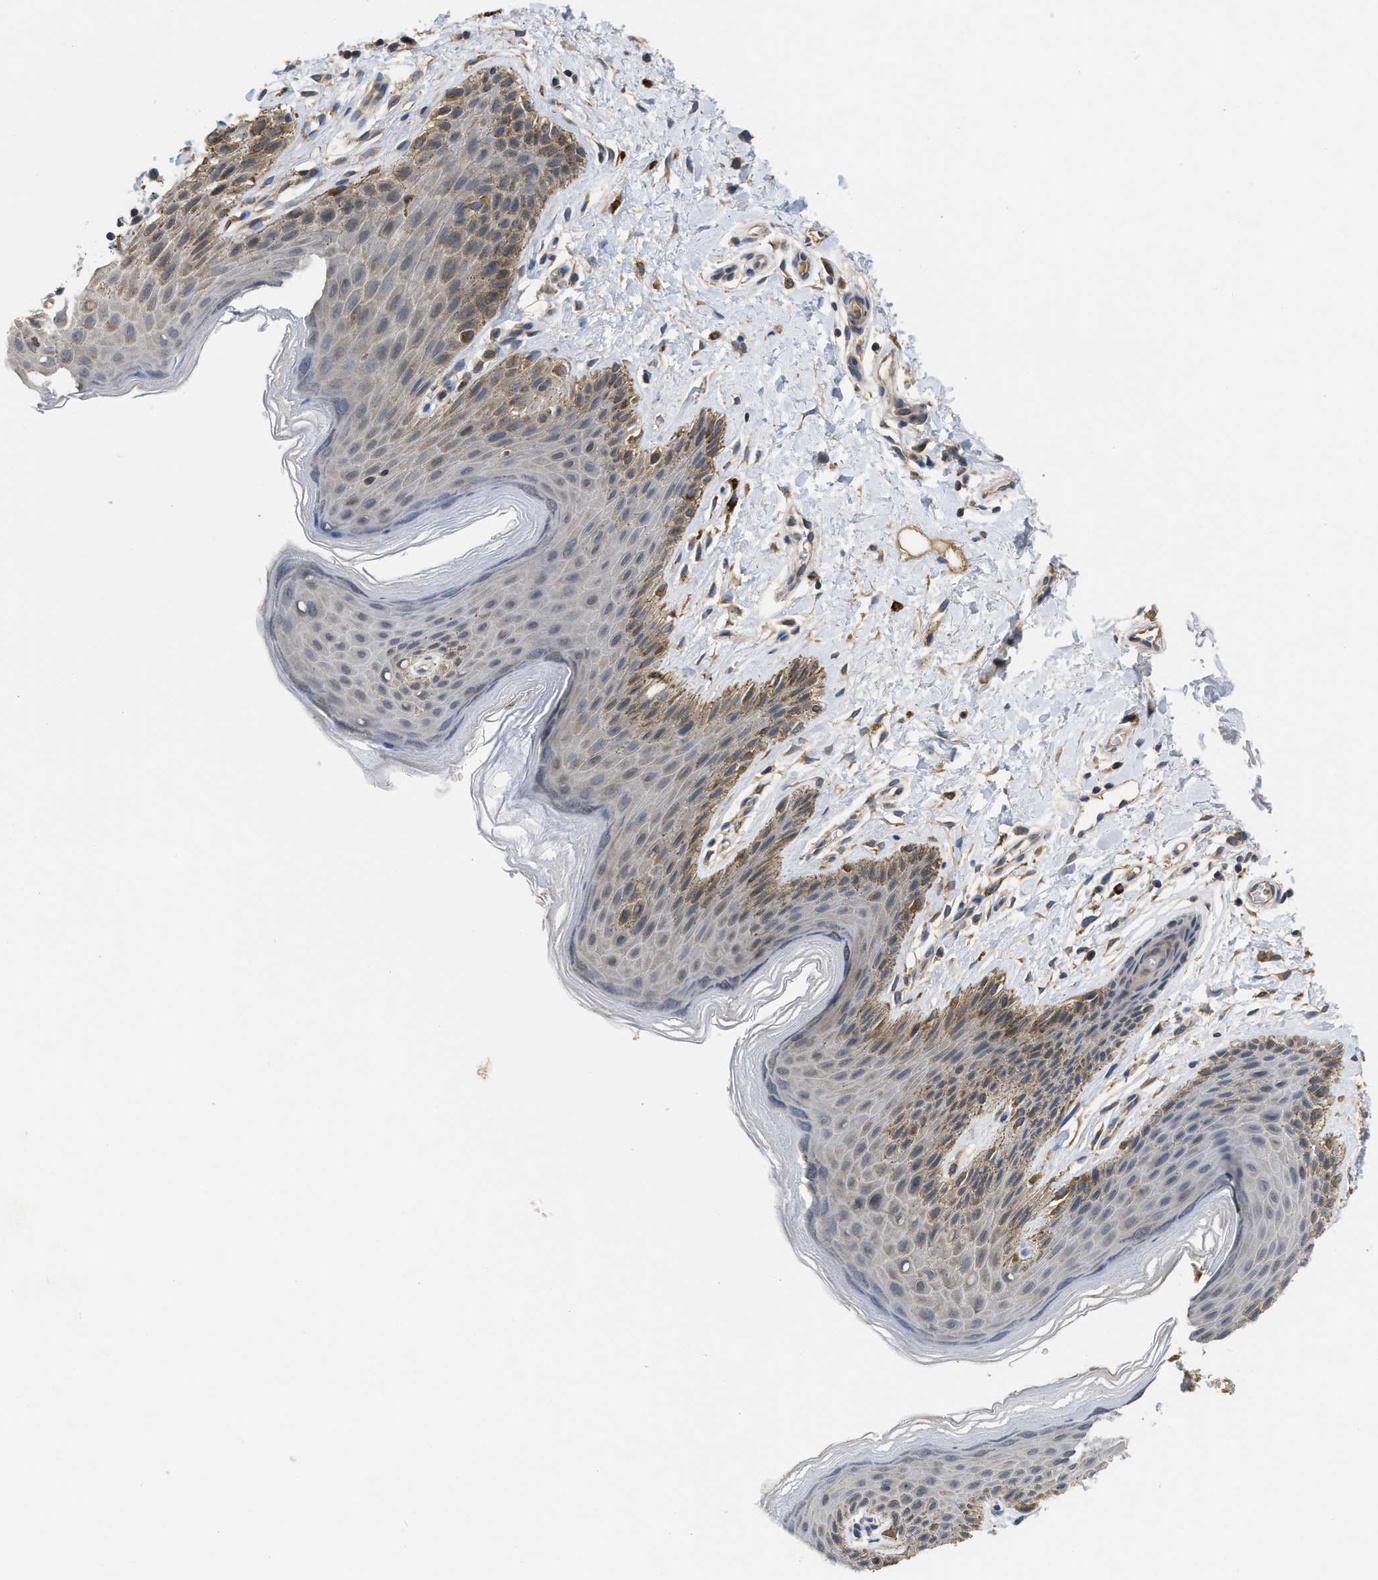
{"staining": {"intensity": "moderate", "quantity": "<25%", "location": "cytoplasmic/membranous"}, "tissue": "skin", "cell_type": "Epidermal cells", "image_type": "normal", "snomed": [{"axis": "morphology", "description": "Normal tissue, NOS"}, {"axis": "topography", "description": "Anal"}], "caption": "Protein expression analysis of unremarkable human skin reveals moderate cytoplasmic/membranous positivity in about <25% of epidermal cells. (Brightfield microscopy of DAB IHC at high magnification).", "gene": "RNF216", "patient": {"sex": "male", "age": 44}}